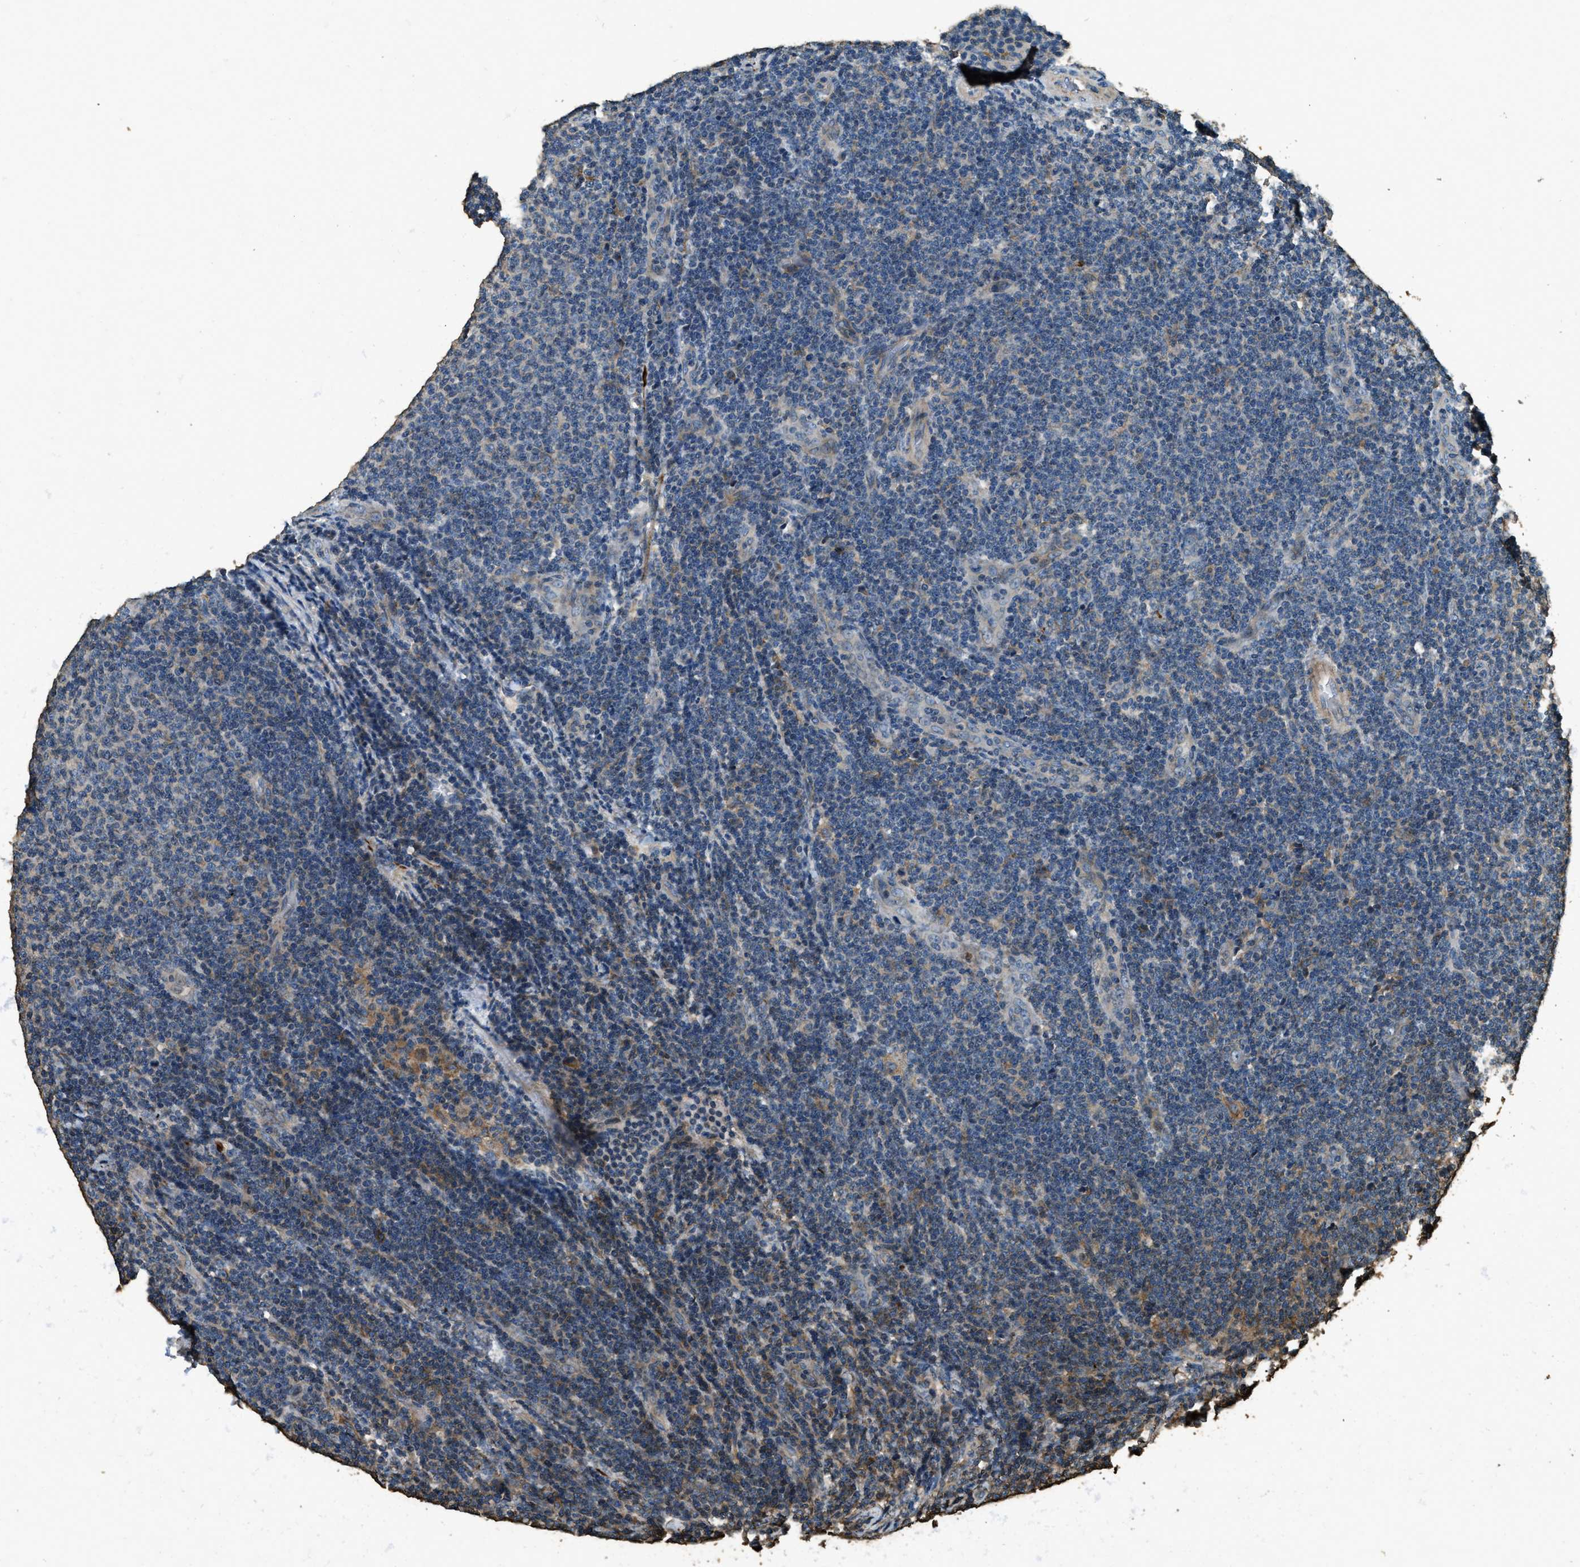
{"staining": {"intensity": "weak", "quantity": "<25%", "location": "cytoplasmic/membranous"}, "tissue": "lymphoma", "cell_type": "Tumor cells", "image_type": "cancer", "snomed": [{"axis": "morphology", "description": "Malignant lymphoma, non-Hodgkin's type, Low grade"}, {"axis": "topography", "description": "Lymph node"}], "caption": "This is a photomicrograph of immunohistochemistry (IHC) staining of malignant lymphoma, non-Hodgkin's type (low-grade), which shows no positivity in tumor cells.", "gene": "ERGIC1", "patient": {"sex": "male", "age": 66}}